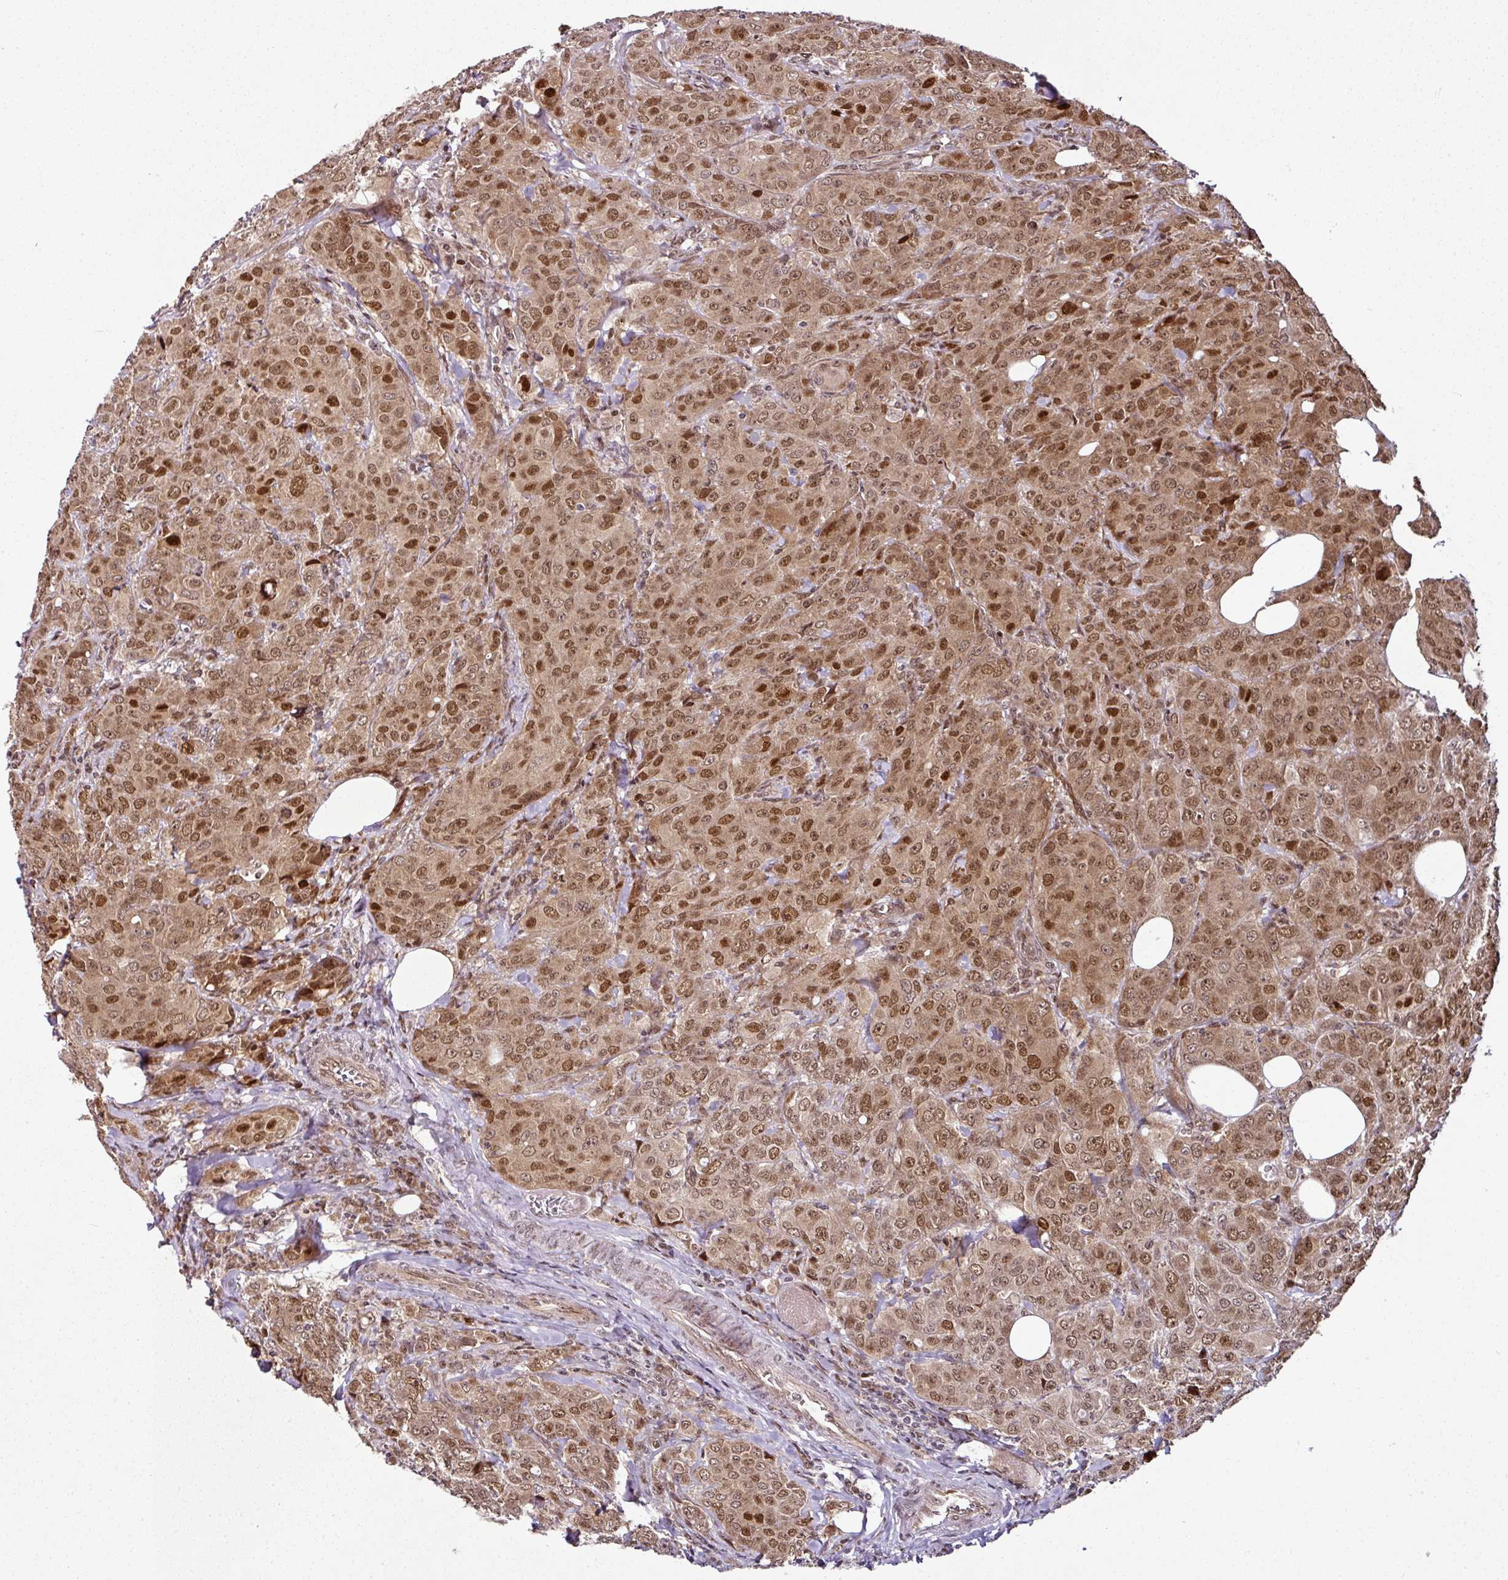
{"staining": {"intensity": "moderate", "quantity": ">75%", "location": "cytoplasmic/membranous,nuclear"}, "tissue": "breast cancer", "cell_type": "Tumor cells", "image_type": "cancer", "snomed": [{"axis": "morphology", "description": "Duct carcinoma"}, {"axis": "topography", "description": "Breast"}], "caption": "About >75% of tumor cells in human breast cancer show moderate cytoplasmic/membranous and nuclear protein staining as visualized by brown immunohistochemical staining.", "gene": "COPRS", "patient": {"sex": "female", "age": 43}}